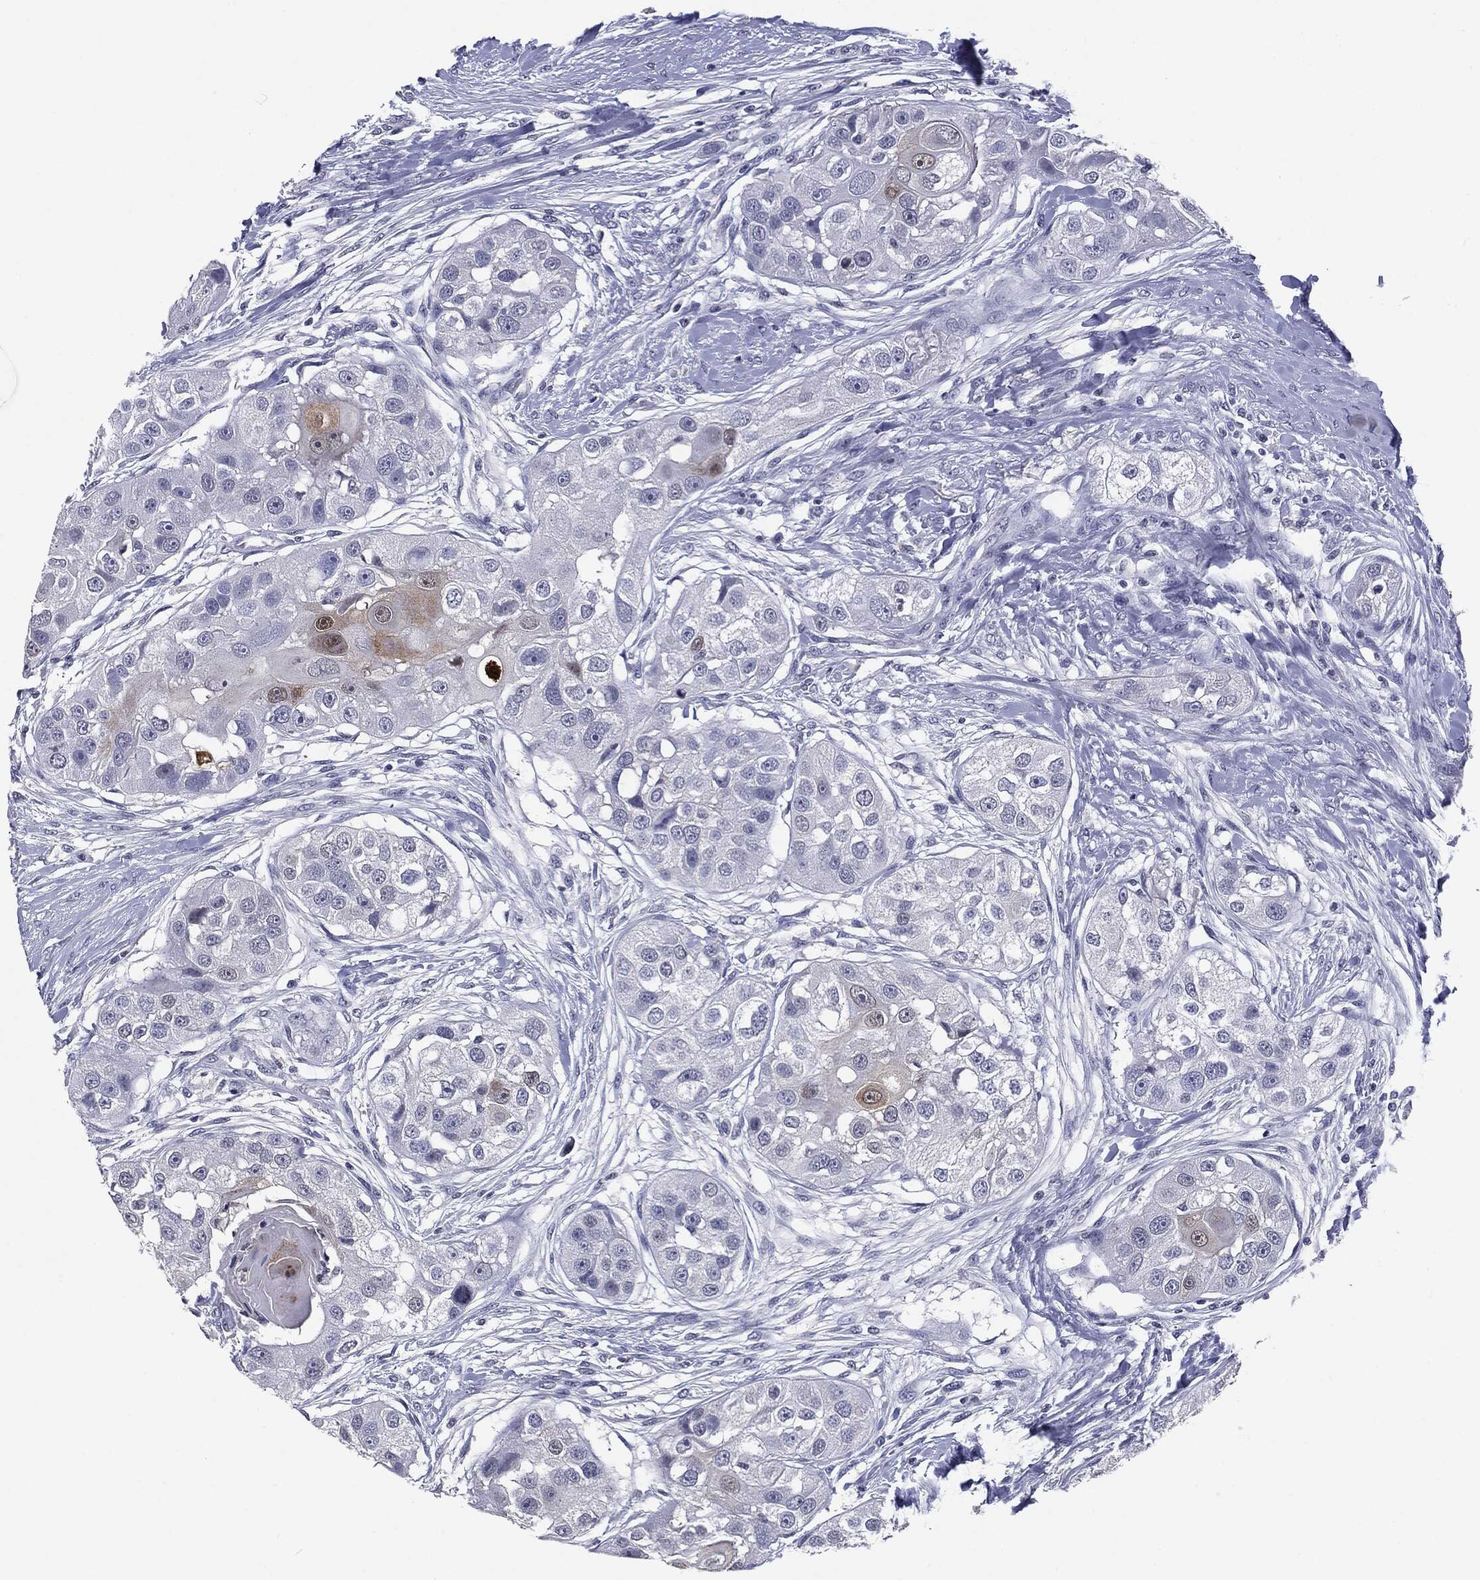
{"staining": {"intensity": "negative", "quantity": "none", "location": "none"}, "tissue": "head and neck cancer", "cell_type": "Tumor cells", "image_type": "cancer", "snomed": [{"axis": "morphology", "description": "Normal tissue, NOS"}, {"axis": "morphology", "description": "Squamous cell carcinoma, NOS"}, {"axis": "topography", "description": "Skeletal muscle"}, {"axis": "topography", "description": "Head-Neck"}], "caption": "IHC photomicrograph of human squamous cell carcinoma (head and neck) stained for a protein (brown), which displays no expression in tumor cells. (DAB immunohistochemistry with hematoxylin counter stain).", "gene": "SERPINB4", "patient": {"sex": "male", "age": 51}}